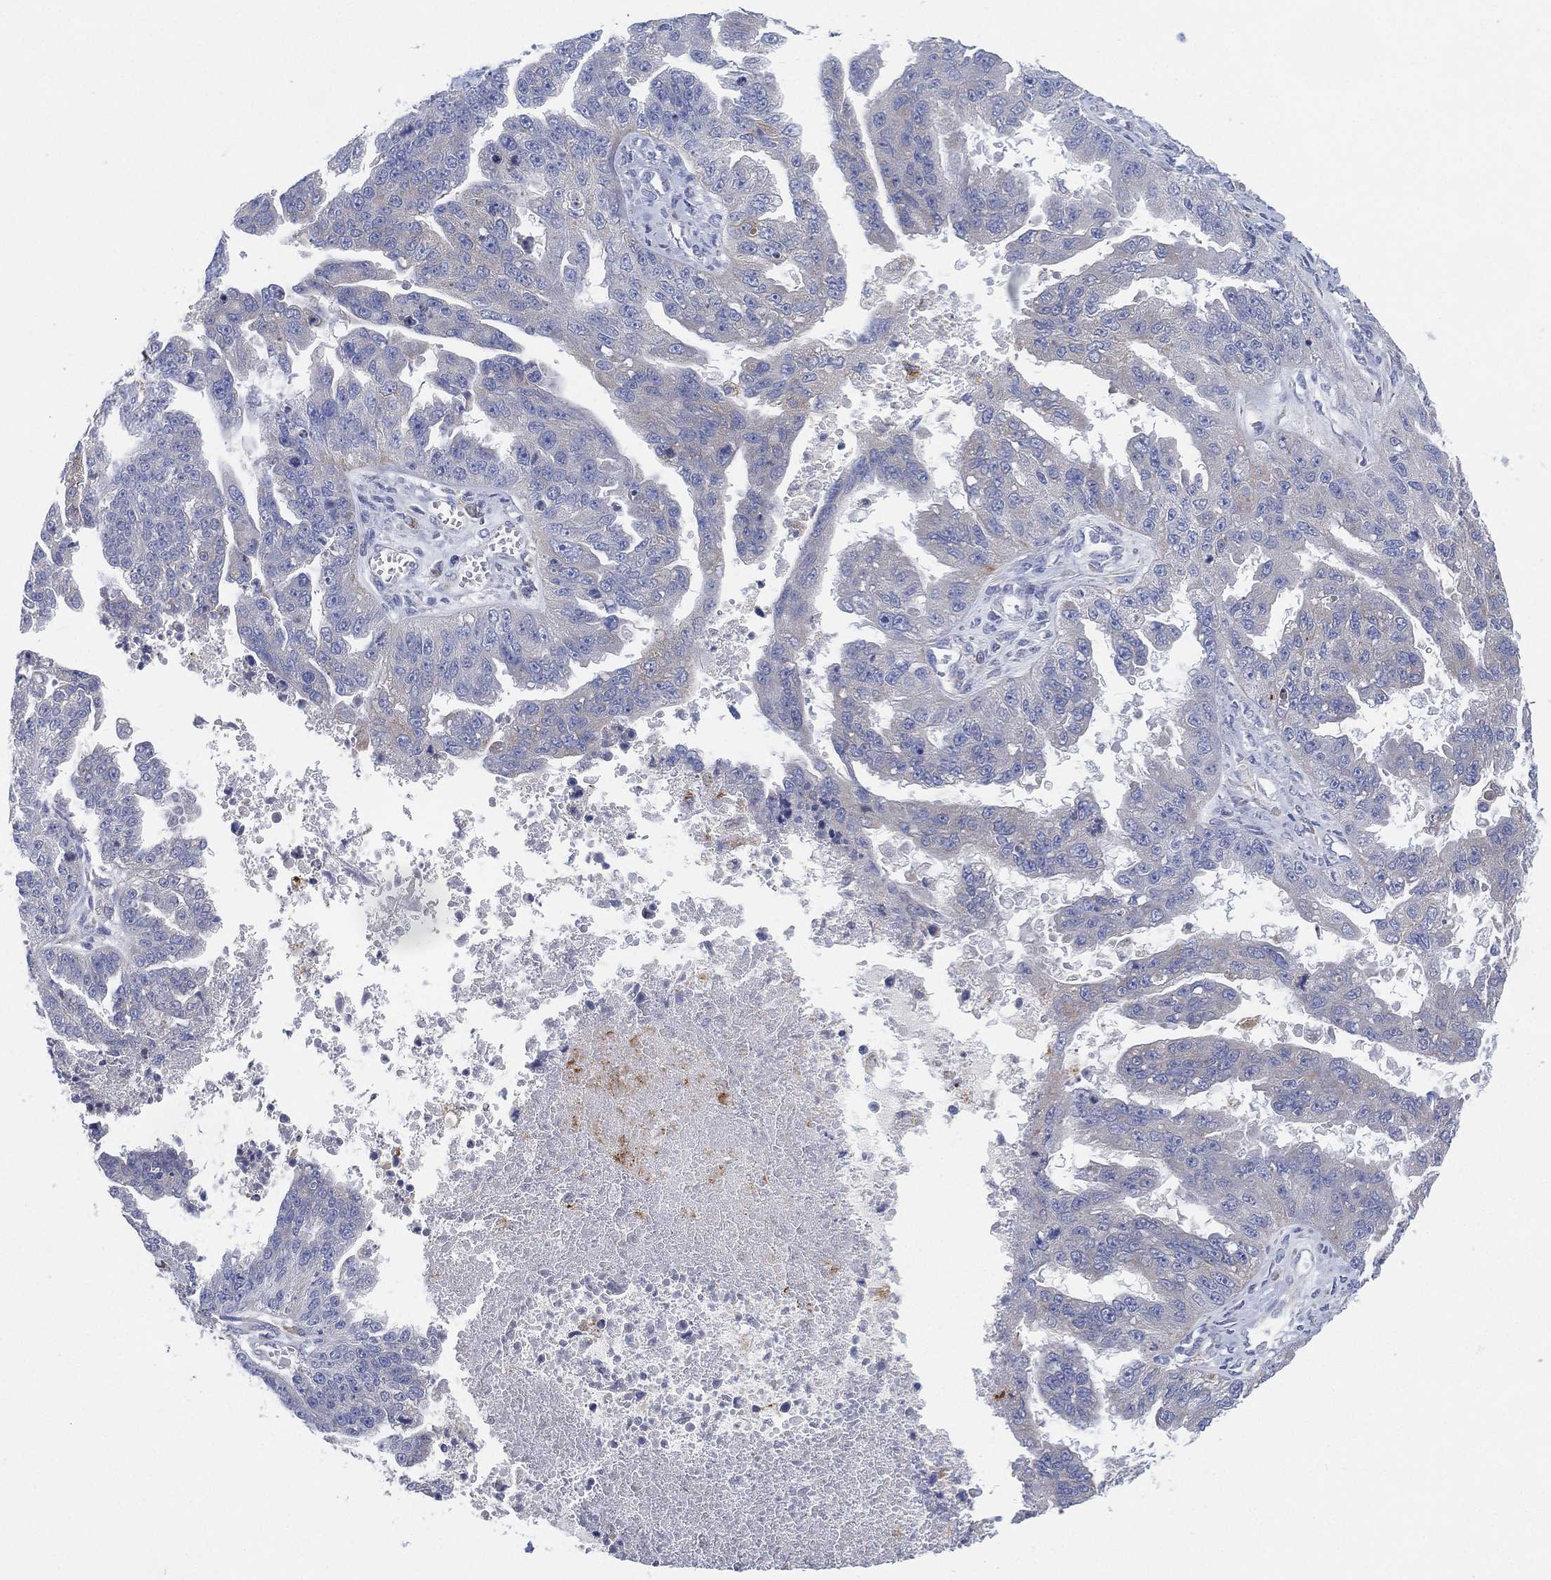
{"staining": {"intensity": "negative", "quantity": "none", "location": "none"}, "tissue": "ovarian cancer", "cell_type": "Tumor cells", "image_type": "cancer", "snomed": [{"axis": "morphology", "description": "Cystadenocarcinoma, serous, NOS"}, {"axis": "topography", "description": "Ovary"}], "caption": "A high-resolution photomicrograph shows IHC staining of ovarian cancer (serous cystadenocarcinoma), which demonstrates no significant expression in tumor cells.", "gene": "GALNS", "patient": {"sex": "female", "age": 58}}